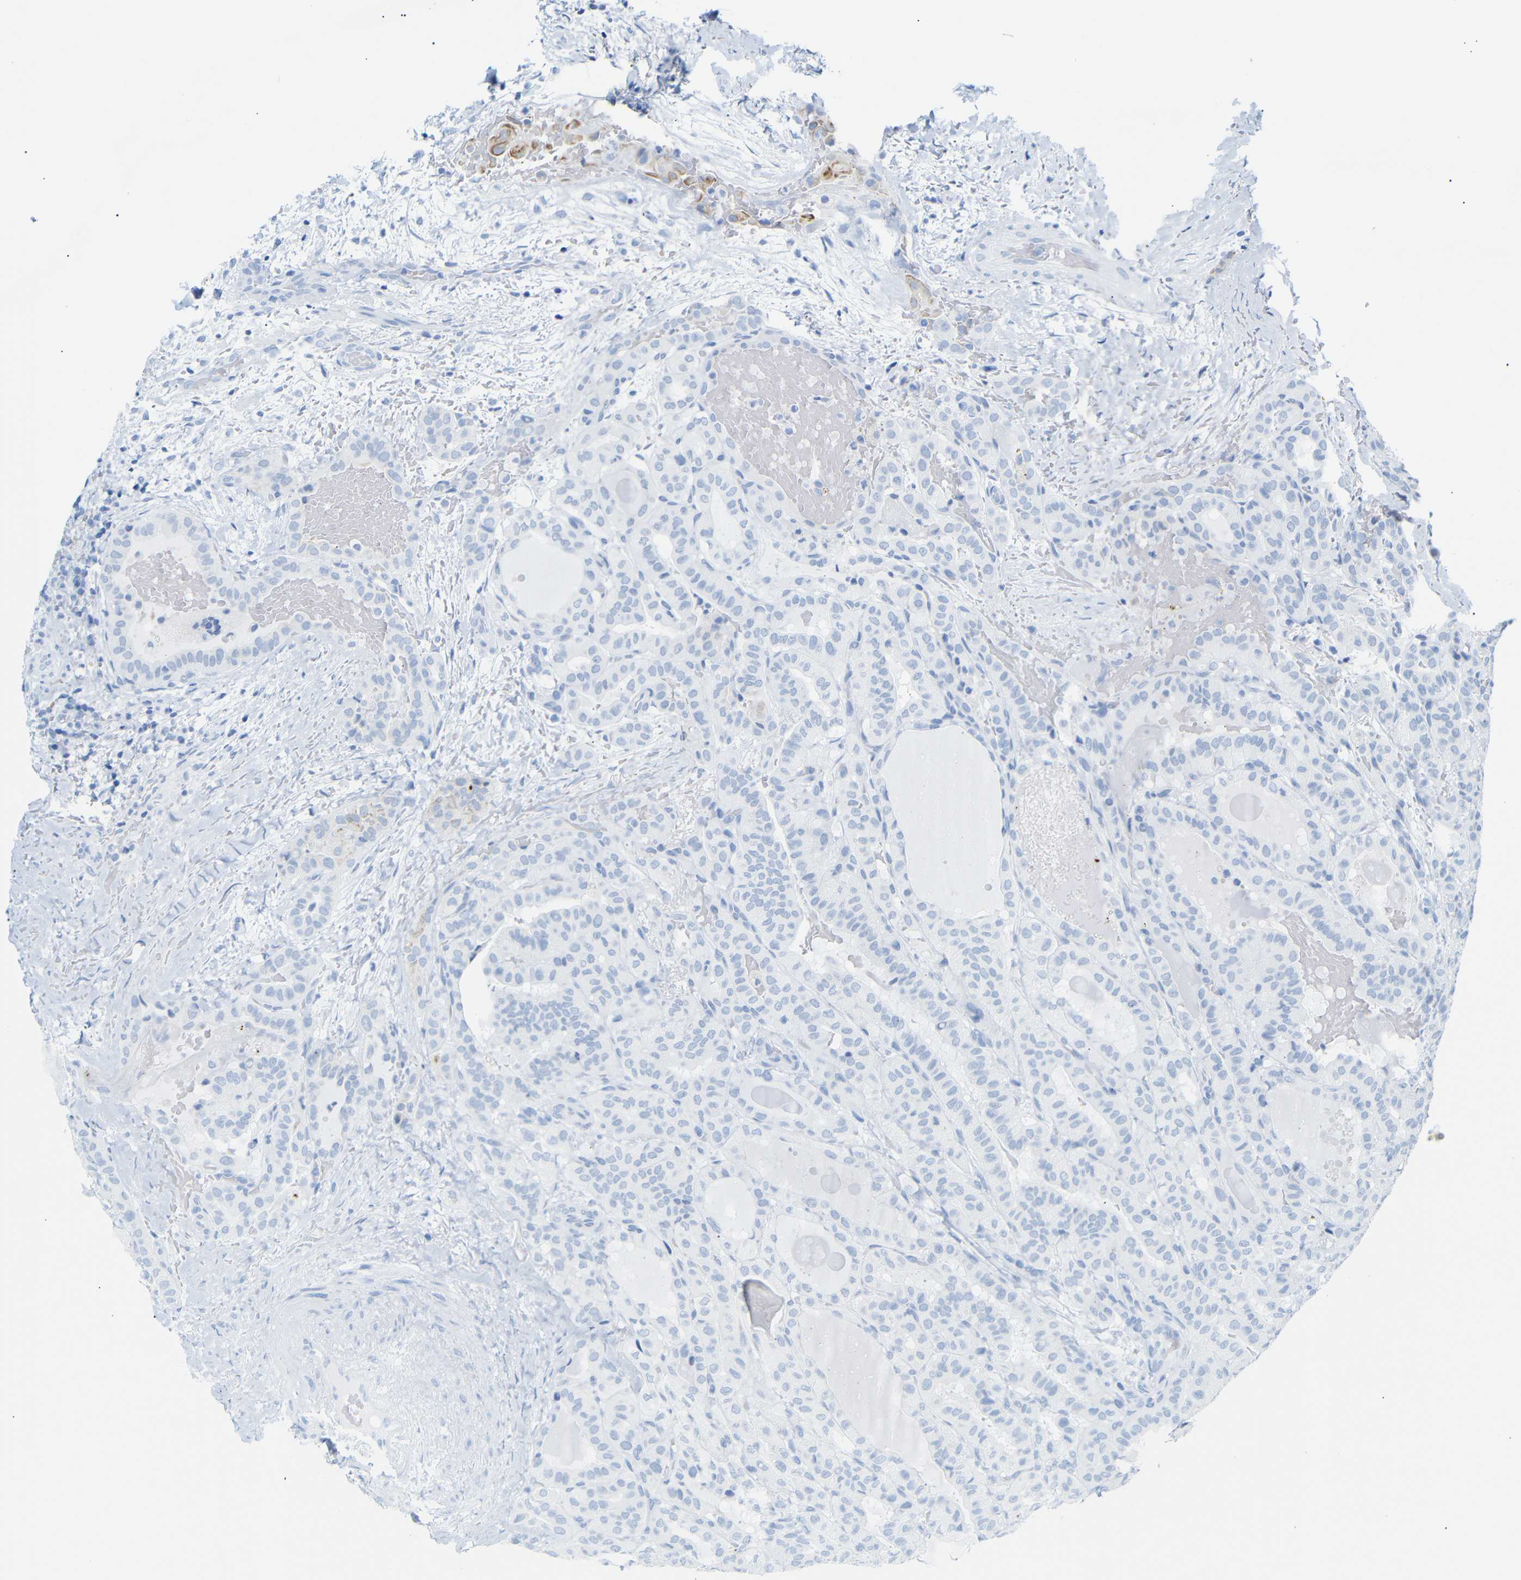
{"staining": {"intensity": "negative", "quantity": "none", "location": "none"}, "tissue": "thyroid cancer", "cell_type": "Tumor cells", "image_type": "cancer", "snomed": [{"axis": "morphology", "description": "Papillary adenocarcinoma, NOS"}, {"axis": "topography", "description": "Thyroid gland"}], "caption": "Protein analysis of thyroid cancer reveals no significant expression in tumor cells.", "gene": "DYNAP", "patient": {"sex": "male", "age": 77}}